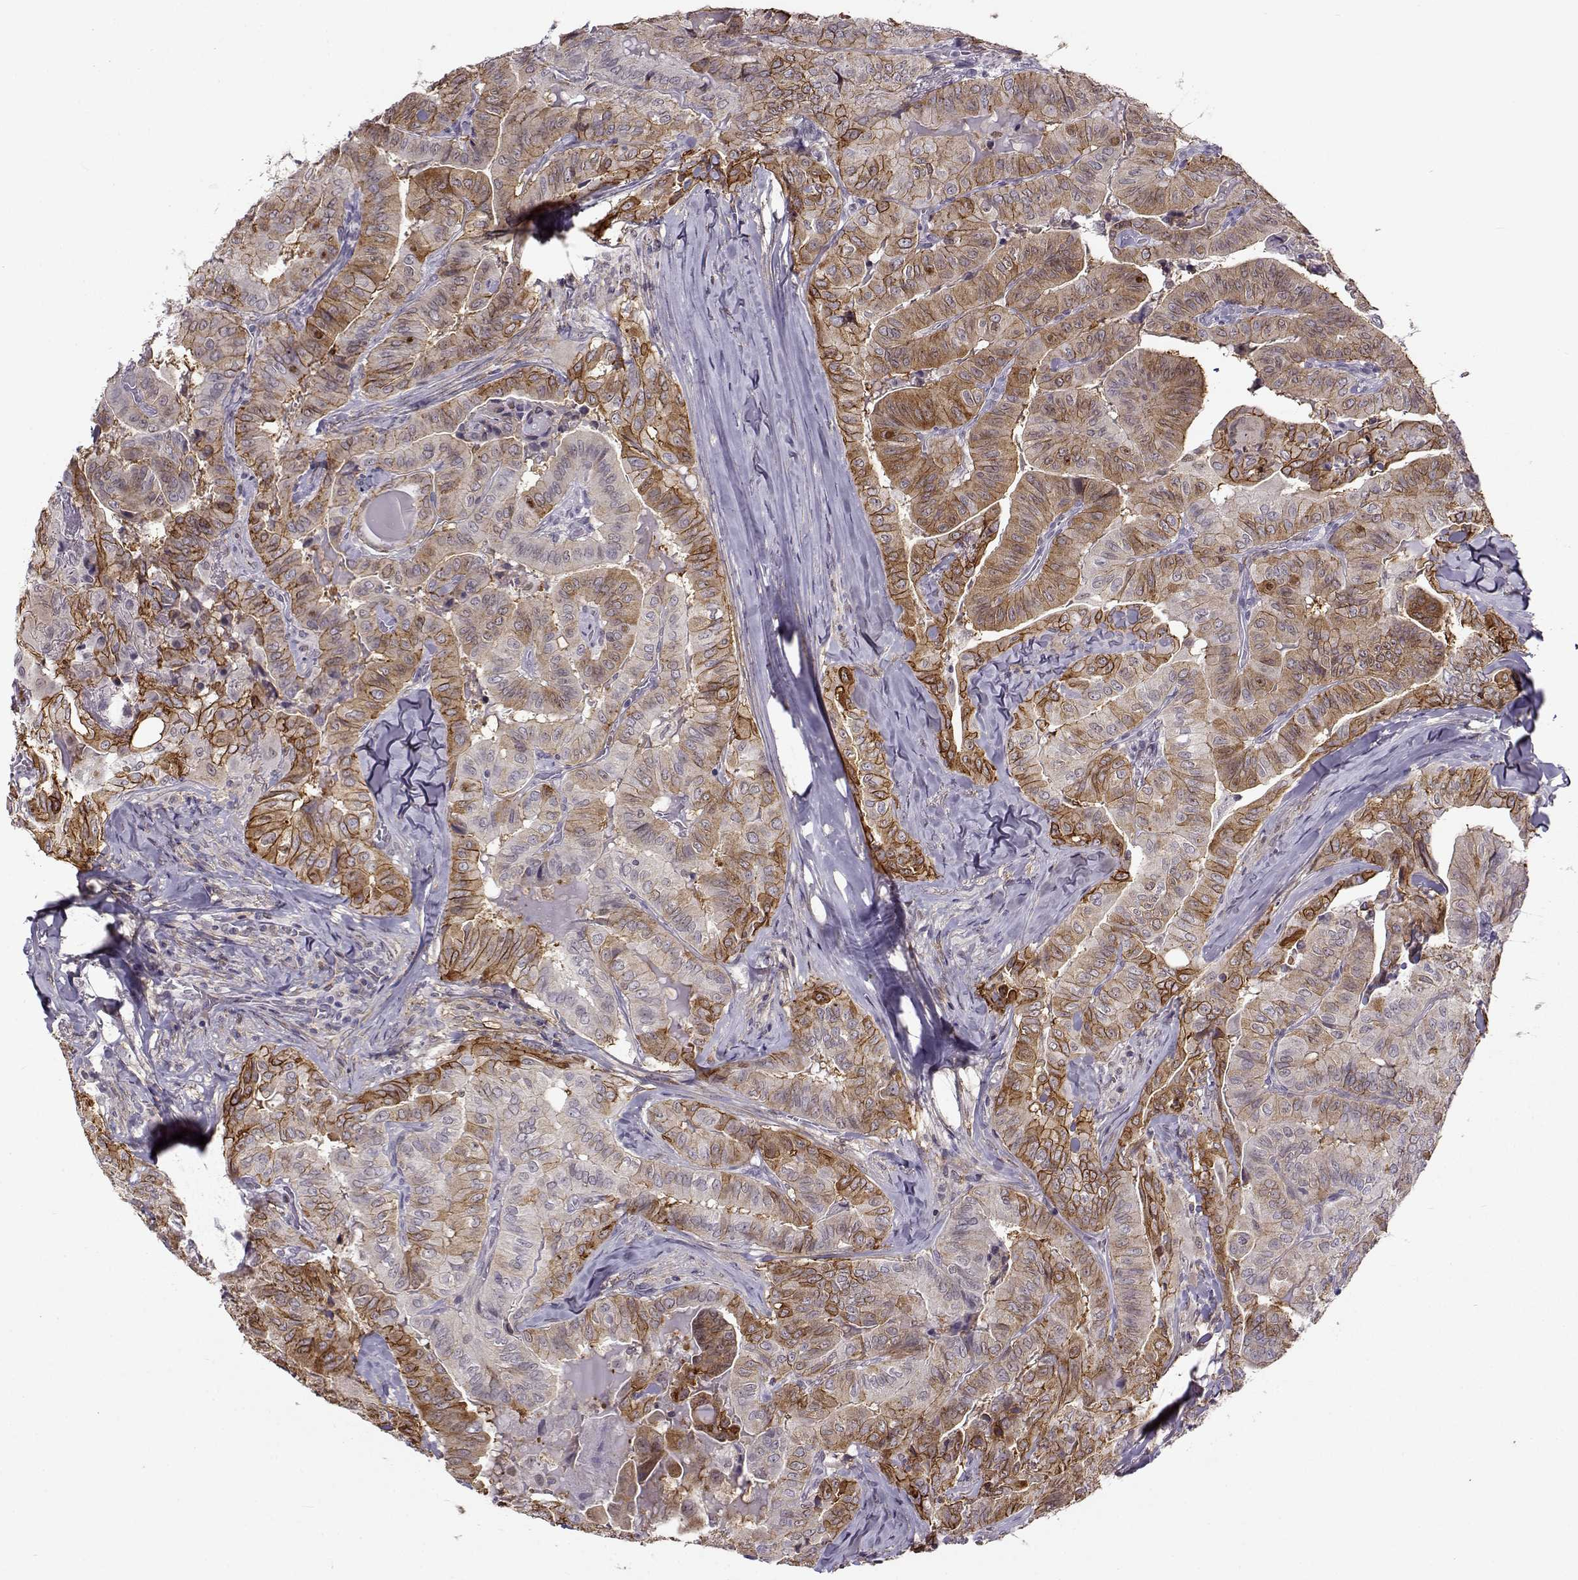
{"staining": {"intensity": "moderate", "quantity": "25%-75%", "location": "cytoplasmic/membranous,nuclear"}, "tissue": "thyroid cancer", "cell_type": "Tumor cells", "image_type": "cancer", "snomed": [{"axis": "morphology", "description": "Papillary adenocarcinoma, NOS"}, {"axis": "topography", "description": "Thyroid gland"}], "caption": "Immunohistochemical staining of human thyroid cancer exhibits moderate cytoplasmic/membranous and nuclear protein positivity in approximately 25%-75% of tumor cells. (Brightfield microscopy of DAB IHC at high magnification).", "gene": "BACH1", "patient": {"sex": "female", "age": 68}}